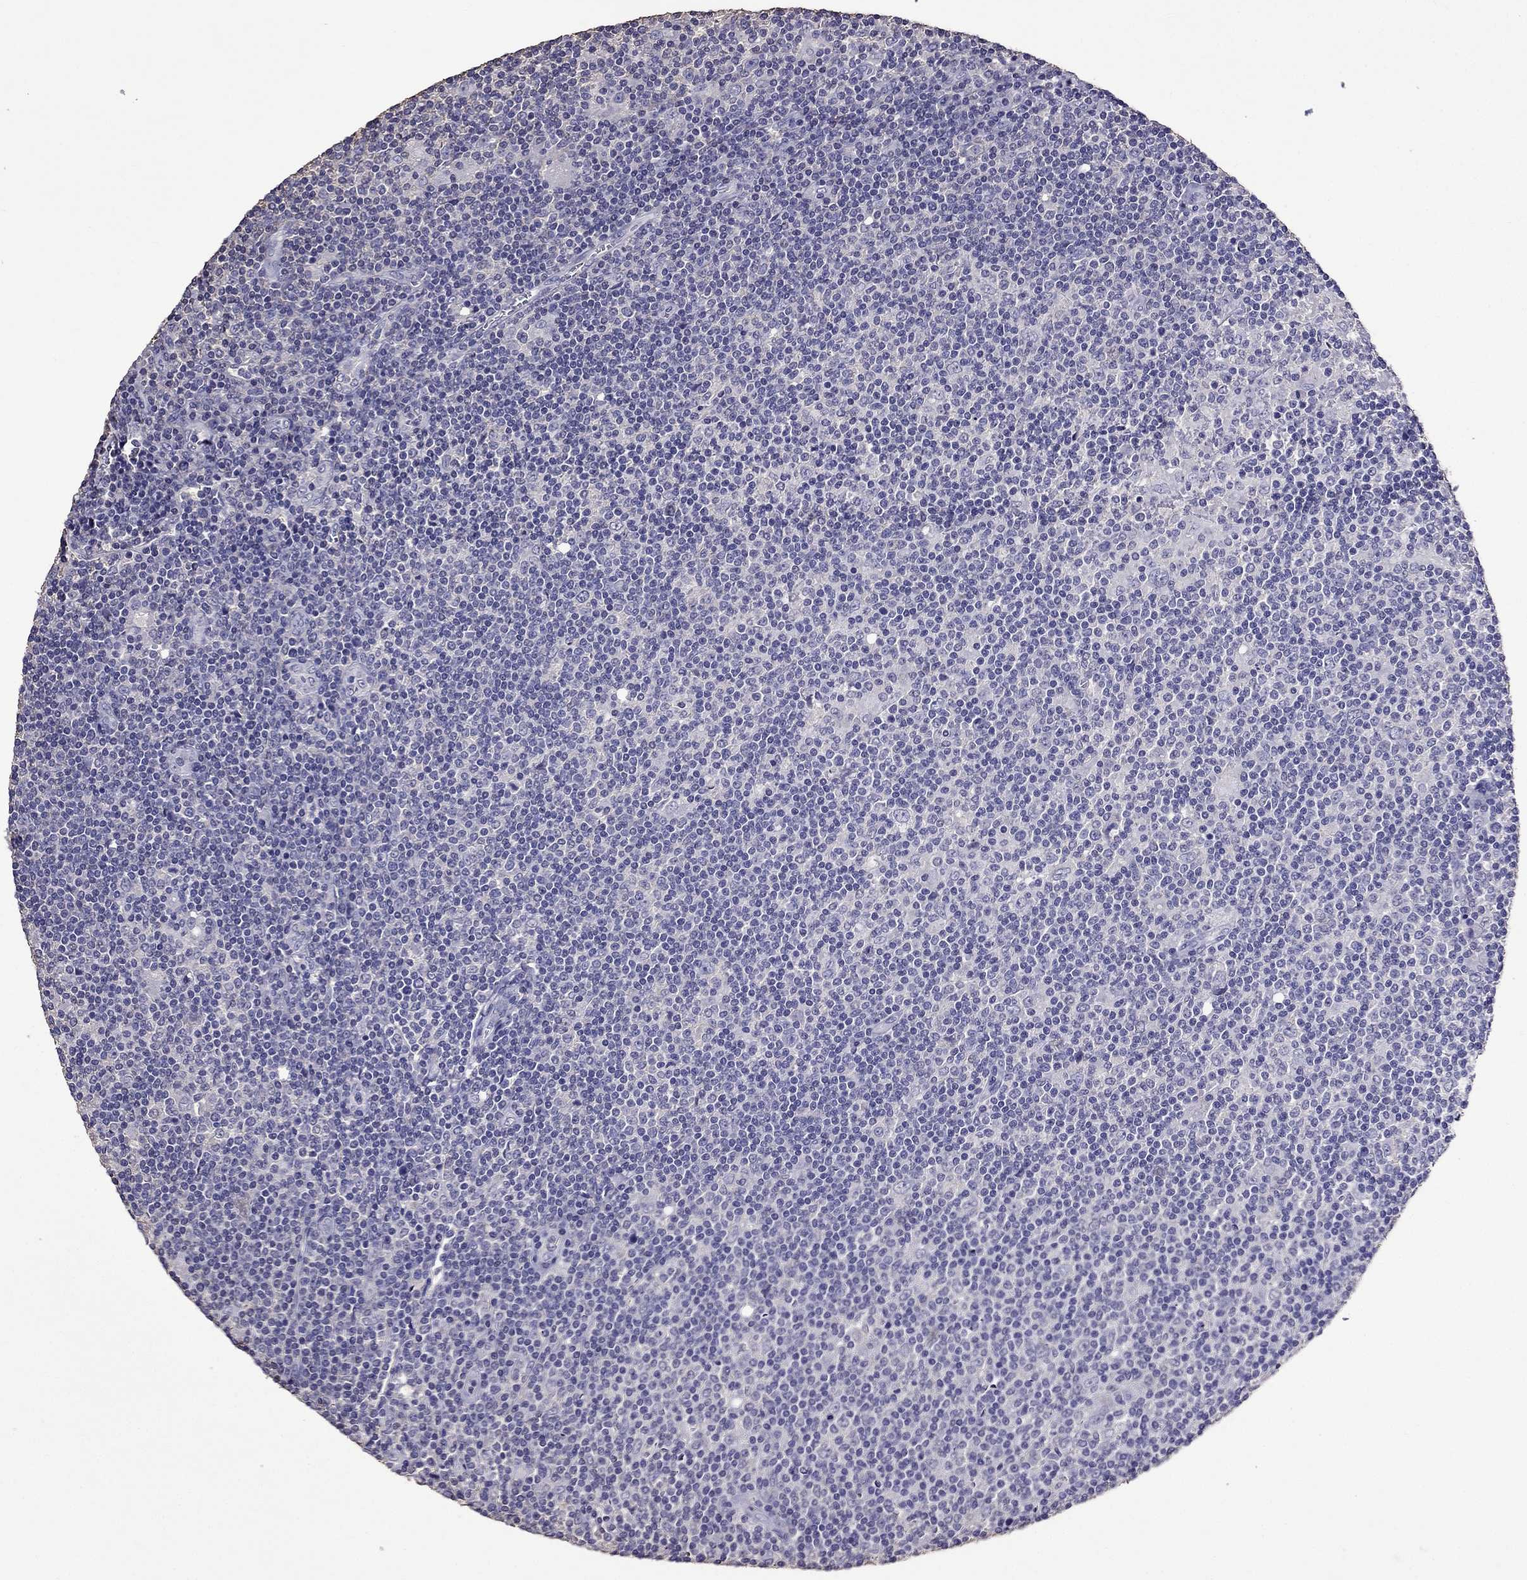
{"staining": {"intensity": "negative", "quantity": "none", "location": "none"}, "tissue": "lymphoma", "cell_type": "Tumor cells", "image_type": "cancer", "snomed": [{"axis": "morphology", "description": "Hodgkin's disease, NOS"}, {"axis": "topography", "description": "Lymph node"}], "caption": "High magnification brightfield microscopy of lymphoma stained with DAB (3,3'-diaminobenzidine) (brown) and counterstained with hematoxylin (blue): tumor cells show no significant positivity.", "gene": "NKX3-1", "patient": {"sex": "male", "age": 40}}